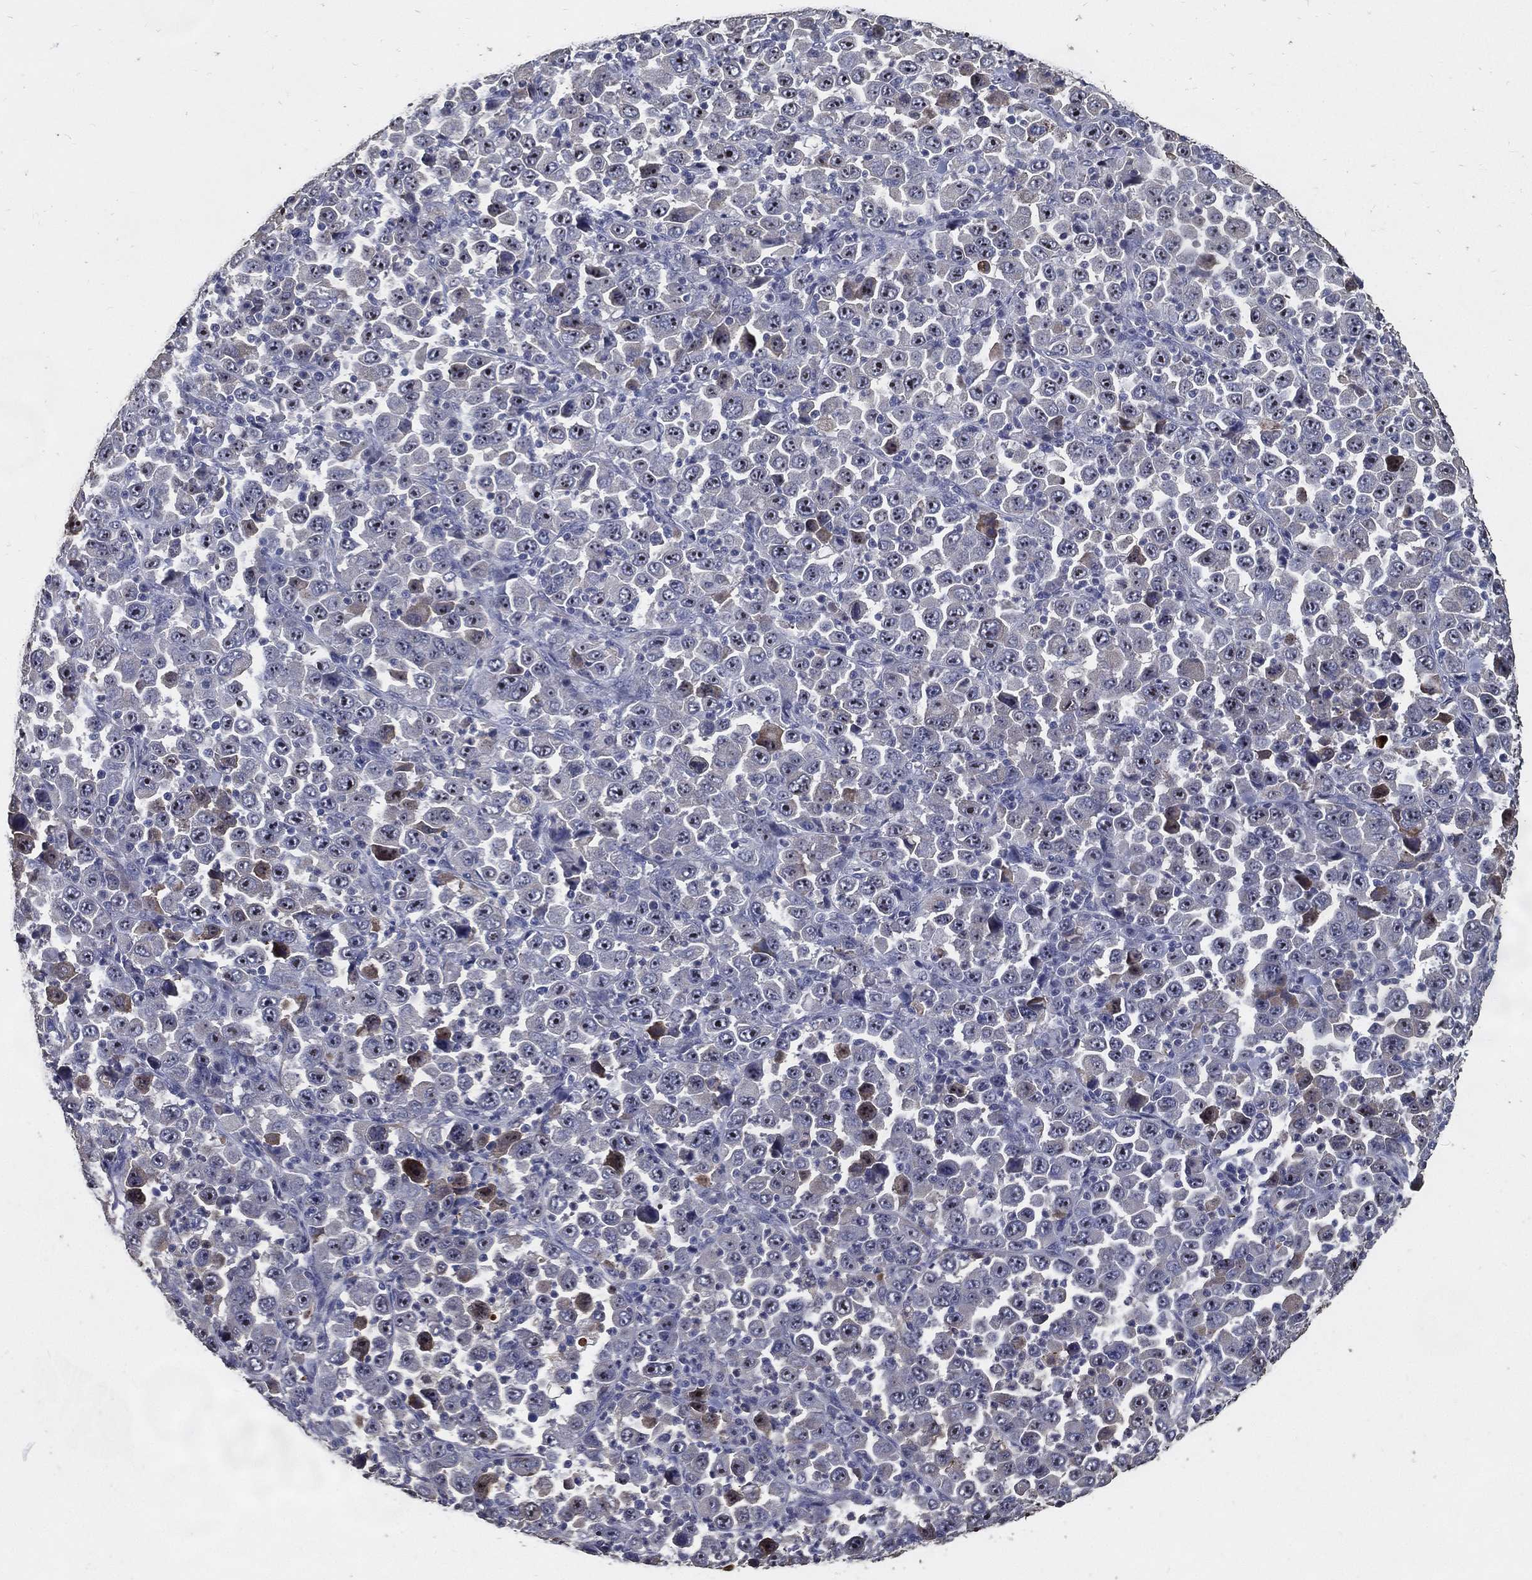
{"staining": {"intensity": "negative", "quantity": "none", "location": "none"}, "tissue": "stomach cancer", "cell_type": "Tumor cells", "image_type": "cancer", "snomed": [{"axis": "morphology", "description": "Normal tissue, NOS"}, {"axis": "morphology", "description": "Adenocarcinoma, NOS"}, {"axis": "topography", "description": "Stomach, upper"}, {"axis": "topography", "description": "Stomach"}], "caption": "The photomicrograph reveals no staining of tumor cells in stomach cancer (adenocarcinoma).", "gene": "EFNA1", "patient": {"sex": "male", "age": 59}}